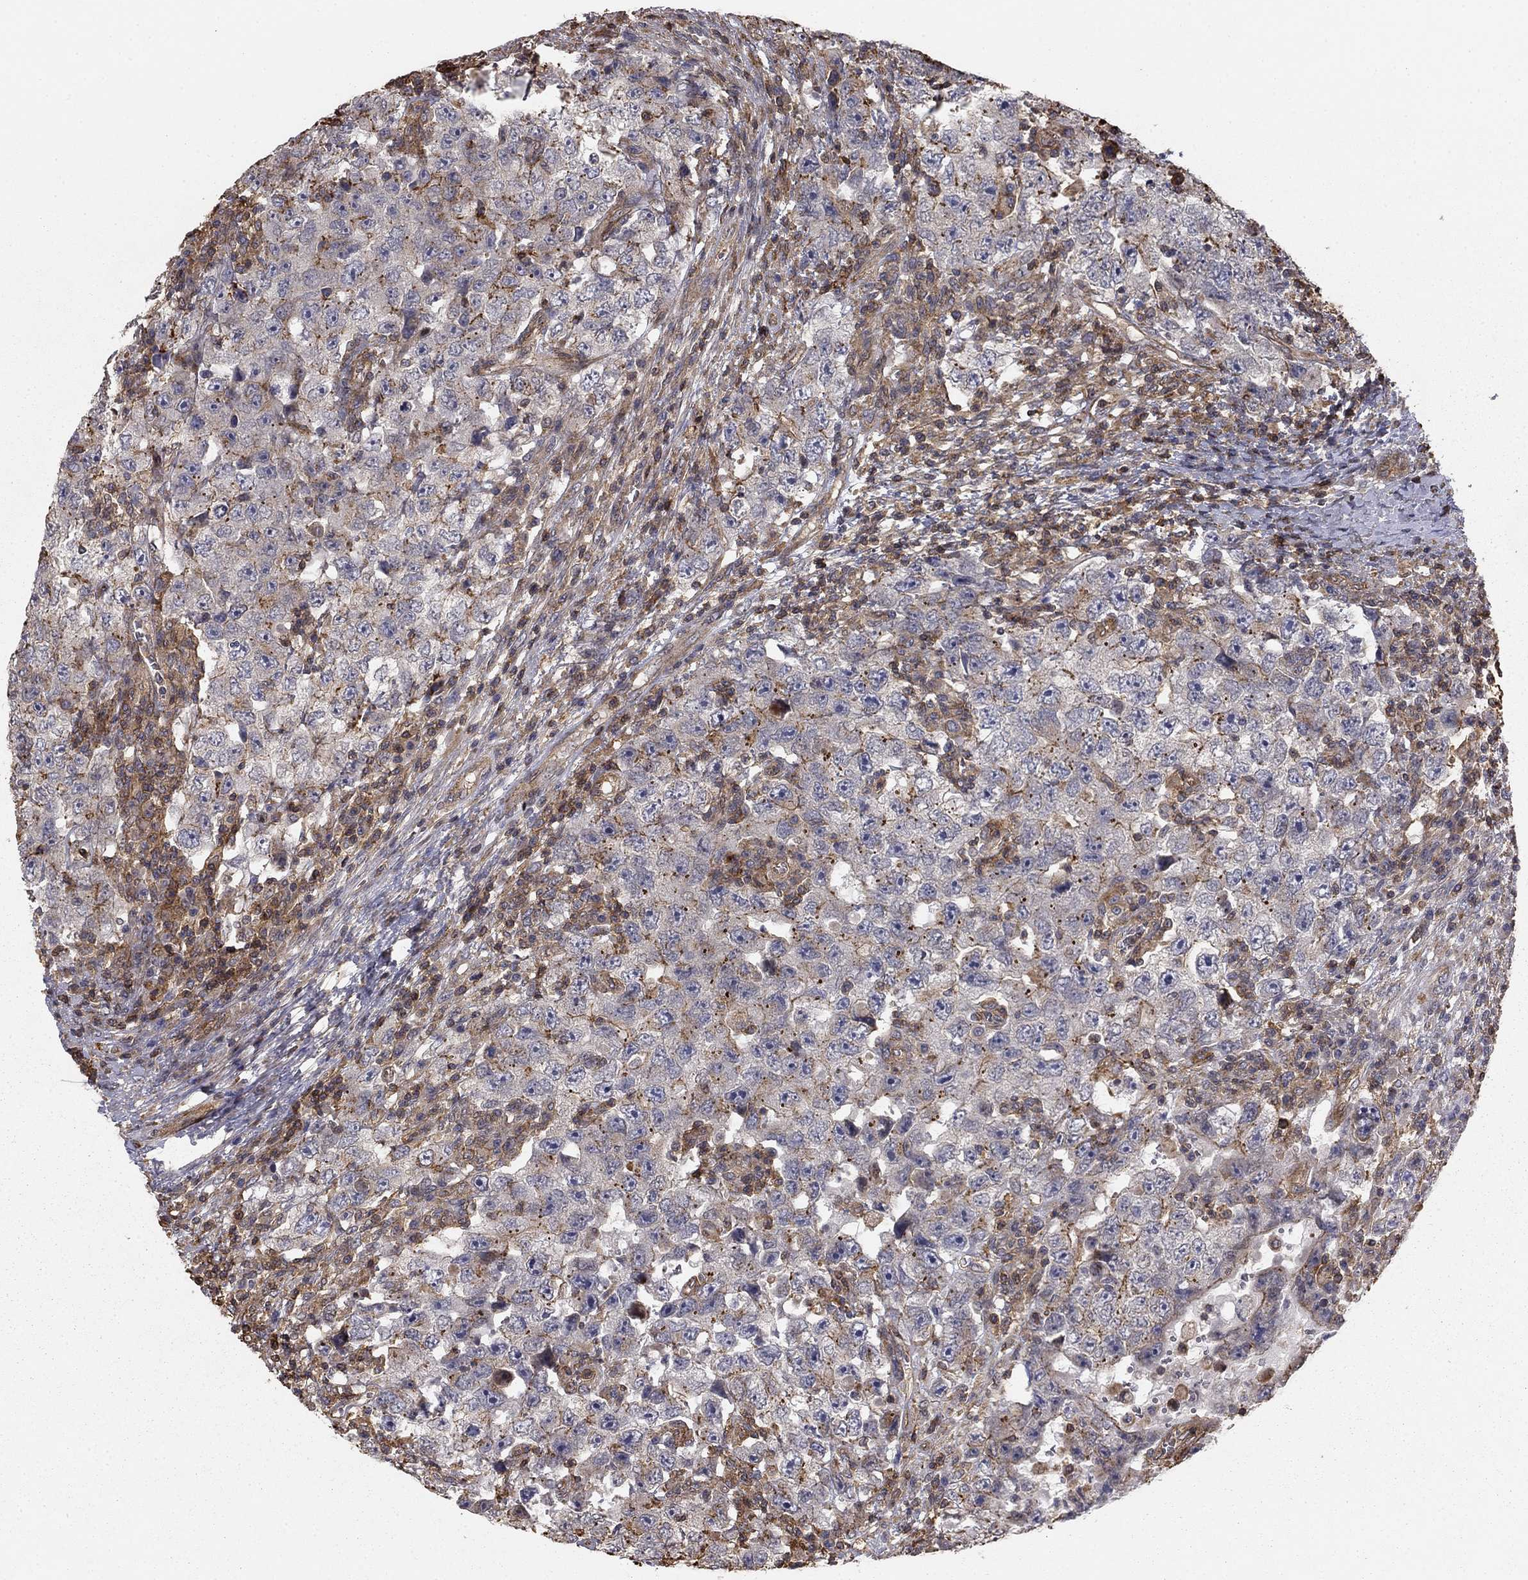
{"staining": {"intensity": "moderate", "quantity": "<25%", "location": "cytoplasmic/membranous"}, "tissue": "testis cancer", "cell_type": "Tumor cells", "image_type": "cancer", "snomed": [{"axis": "morphology", "description": "Carcinoma, Embryonal, NOS"}, {"axis": "topography", "description": "Testis"}], "caption": "A brown stain shows moderate cytoplasmic/membranous expression of a protein in testis cancer (embryonal carcinoma) tumor cells.", "gene": "HABP4", "patient": {"sex": "male", "age": 26}}